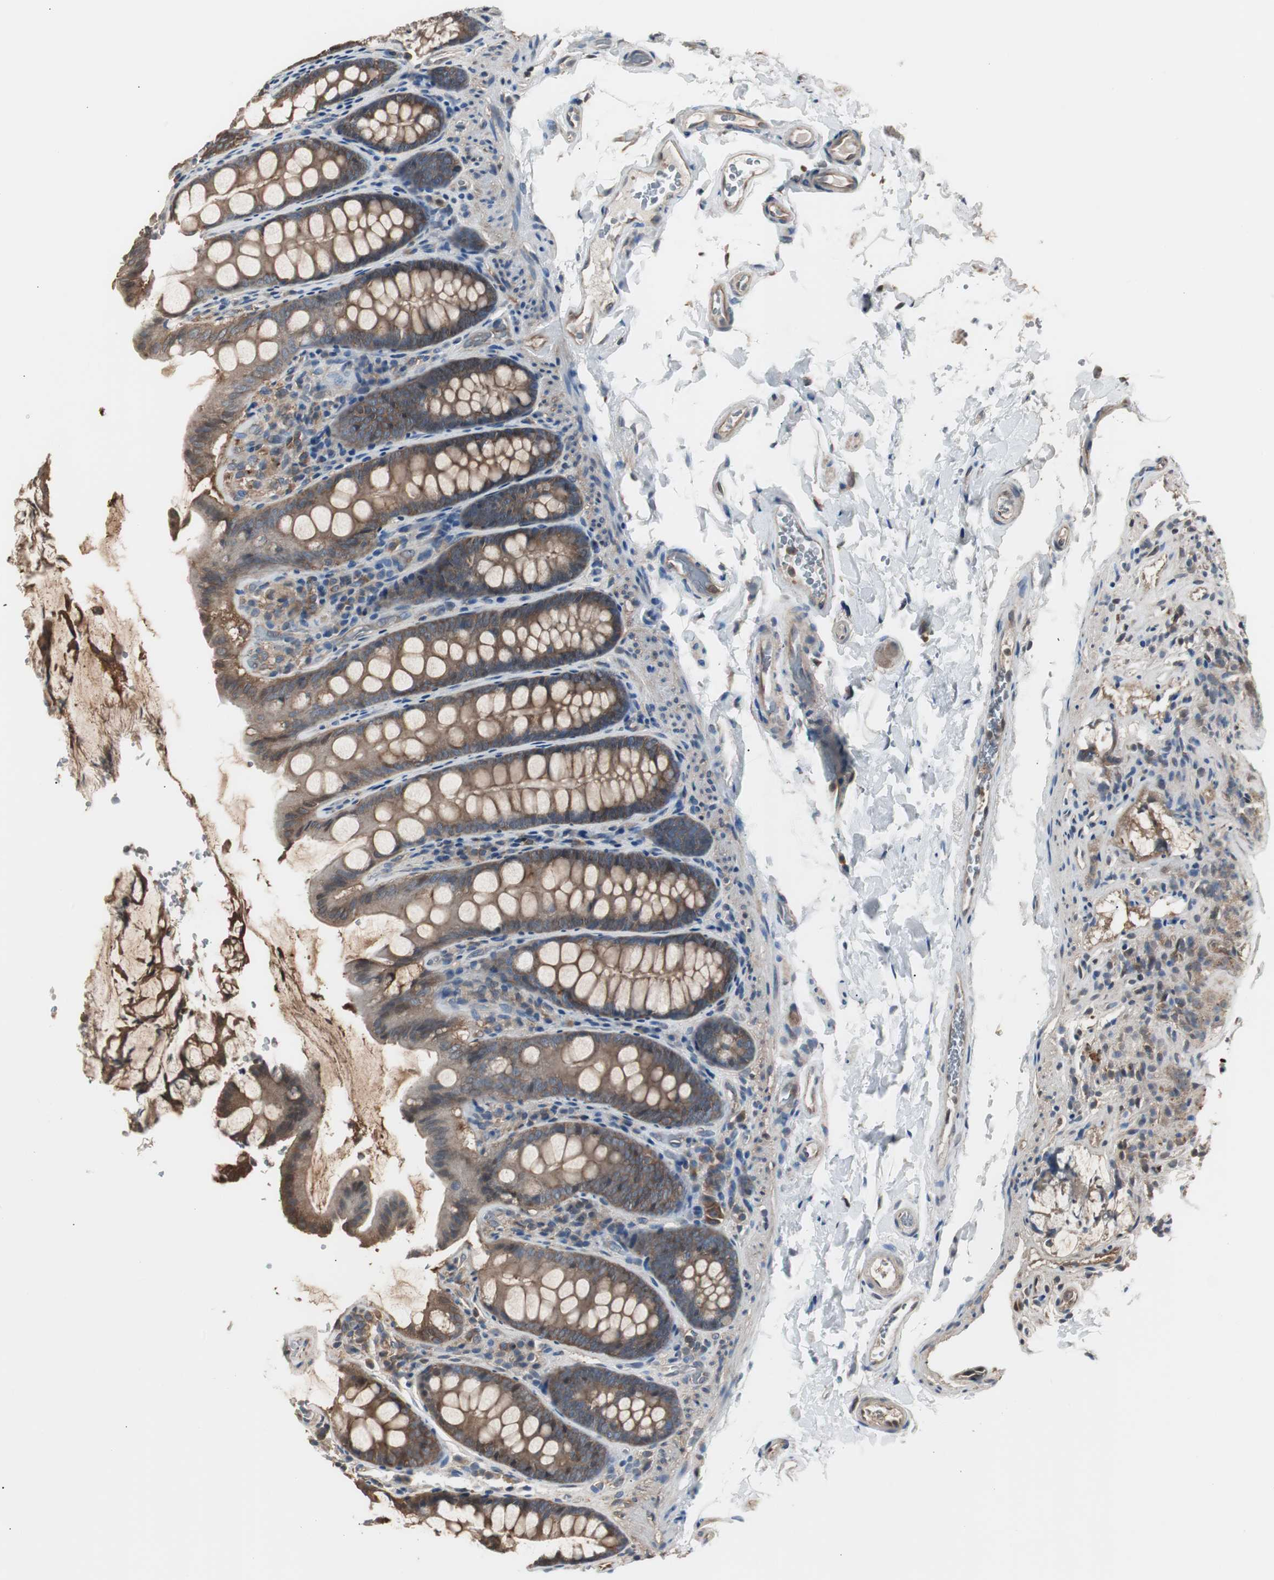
{"staining": {"intensity": "weak", "quantity": ">75%", "location": "cytoplasmic/membranous"}, "tissue": "colon", "cell_type": "Endothelial cells", "image_type": "normal", "snomed": [{"axis": "morphology", "description": "Normal tissue, NOS"}, {"axis": "topography", "description": "Colon"}], "caption": "A photomicrograph of human colon stained for a protein exhibits weak cytoplasmic/membranous brown staining in endothelial cells.", "gene": "CAPNS1", "patient": {"sex": "female", "age": 61}}